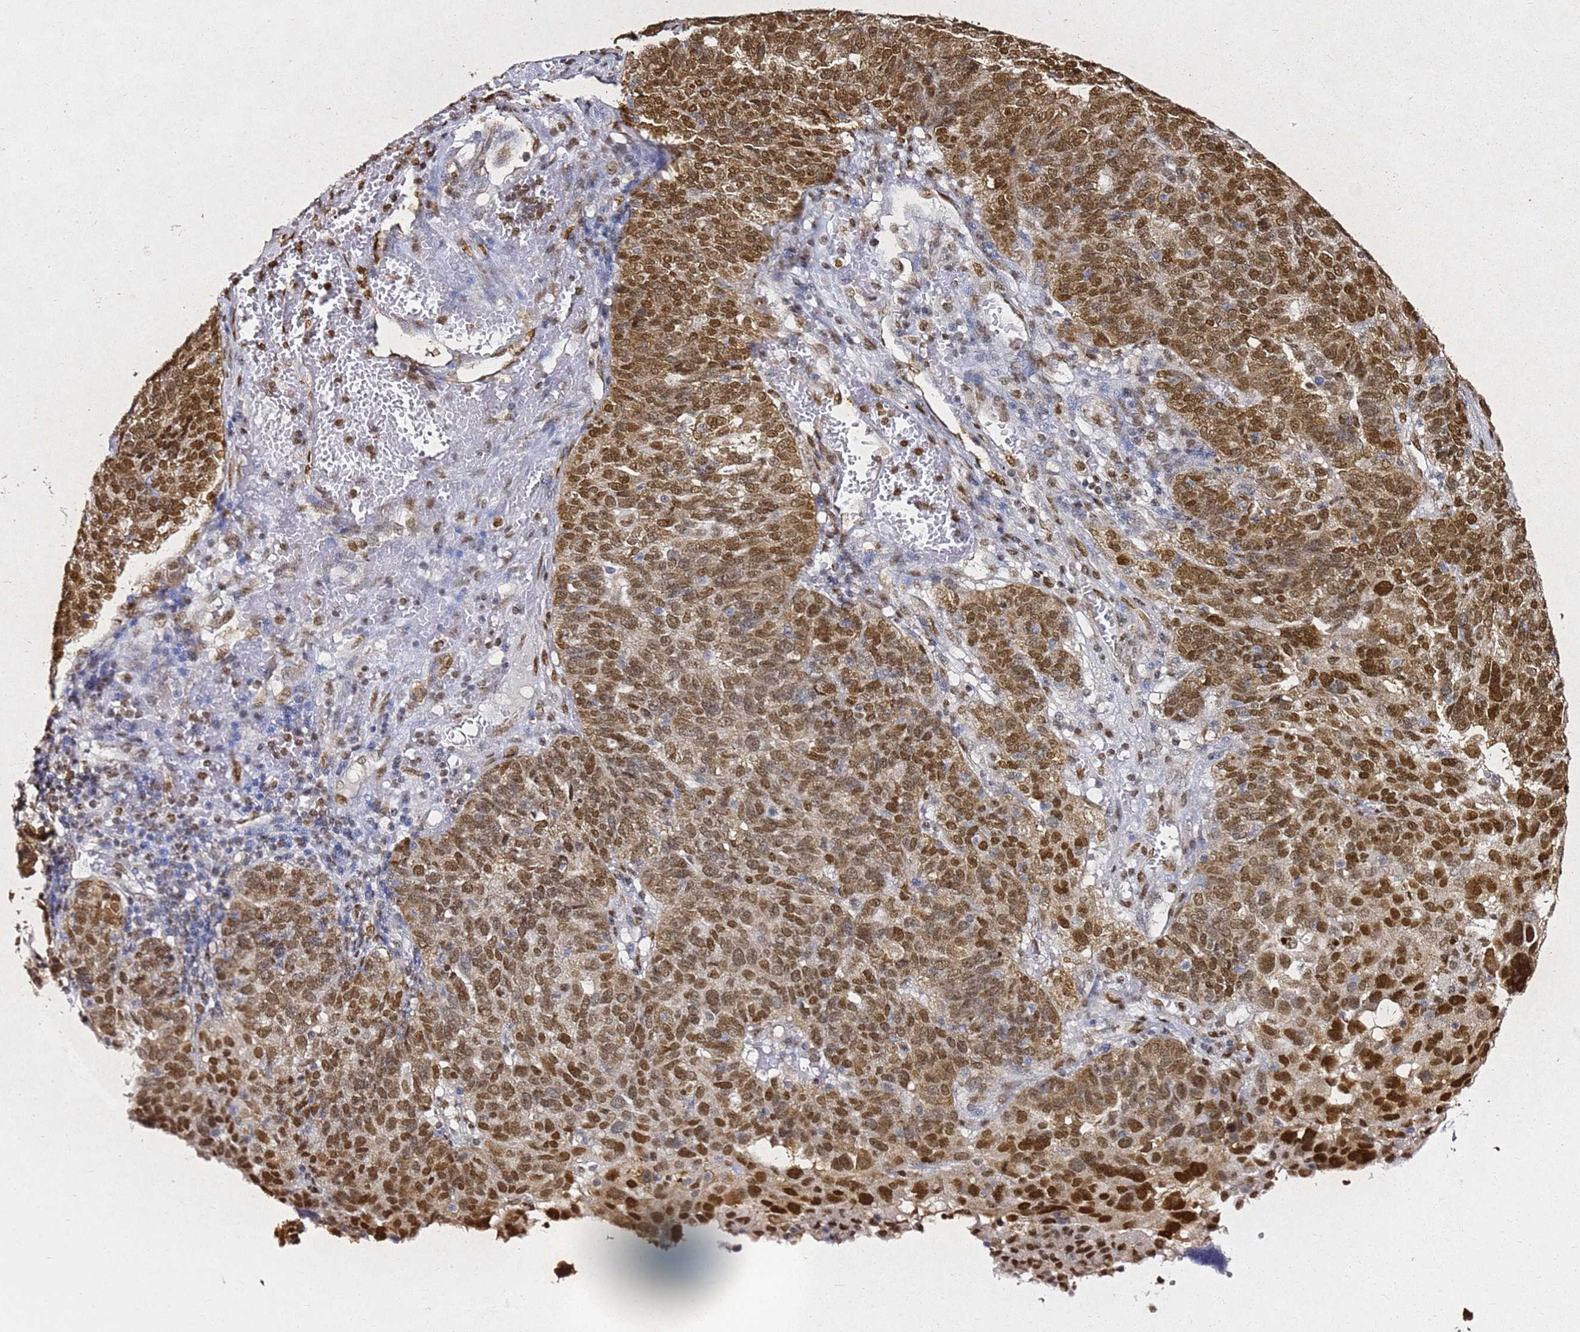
{"staining": {"intensity": "moderate", "quantity": ">75%", "location": "nuclear"}, "tissue": "ovarian cancer", "cell_type": "Tumor cells", "image_type": "cancer", "snomed": [{"axis": "morphology", "description": "Cystadenocarcinoma, serous, NOS"}, {"axis": "topography", "description": "Ovary"}], "caption": "Approximately >75% of tumor cells in serous cystadenocarcinoma (ovarian) display moderate nuclear protein staining as visualized by brown immunohistochemical staining.", "gene": "APEX1", "patient": {"sex": "female", "age": 59}}